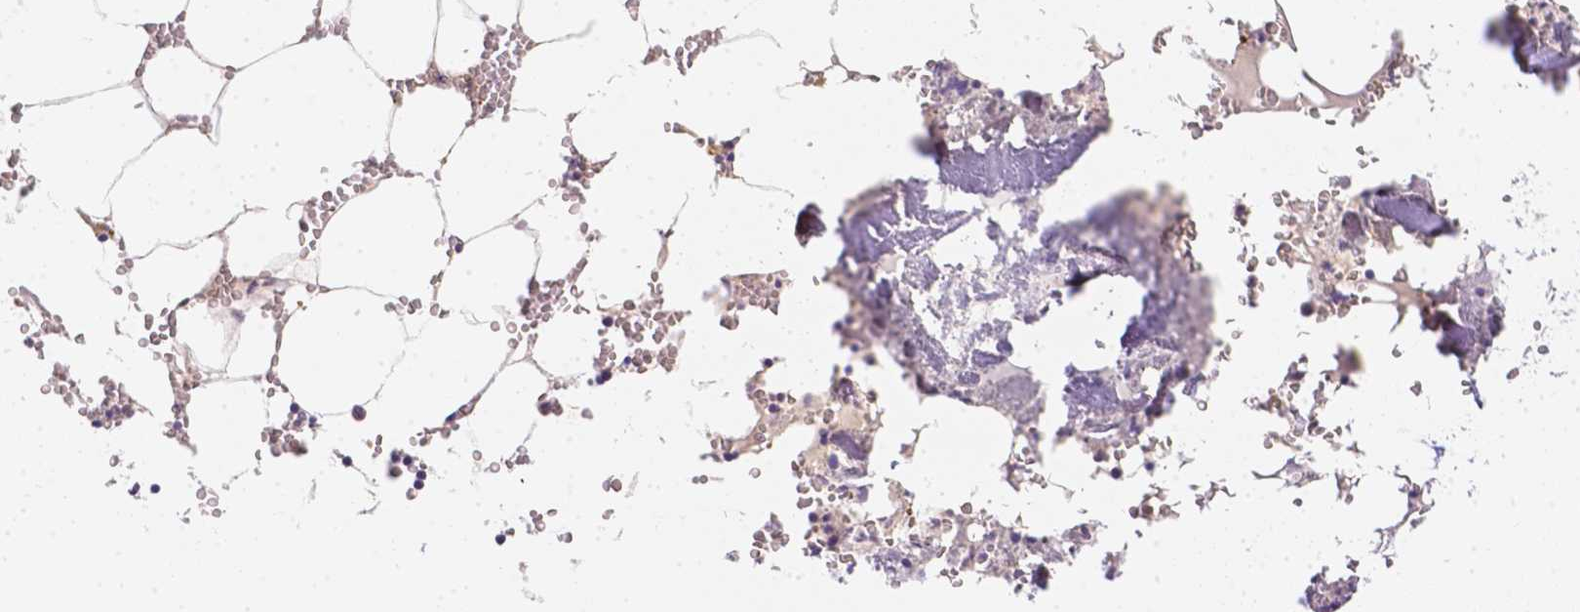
{"staining": {"intensity": "moderate", "quantity": "<25%", "location": "cytoplasmic/membranous"}, "tissue": "bone marrow", "cell_type": "Hematopoietic cells", "image_type": "normal", "snomed": [{"axis": "morphology", "description": "Normal tissue, NOS"}, {"axis": "topography", "description": "Bone marrow"}], "caption": "A low amount of moderate cytoplasmic/membranous expression is present in about <25% of hematopoietic cells in benign bone marrow.", "gene": "C10orf67", "patient": {"sex": "male", "age": 54}}